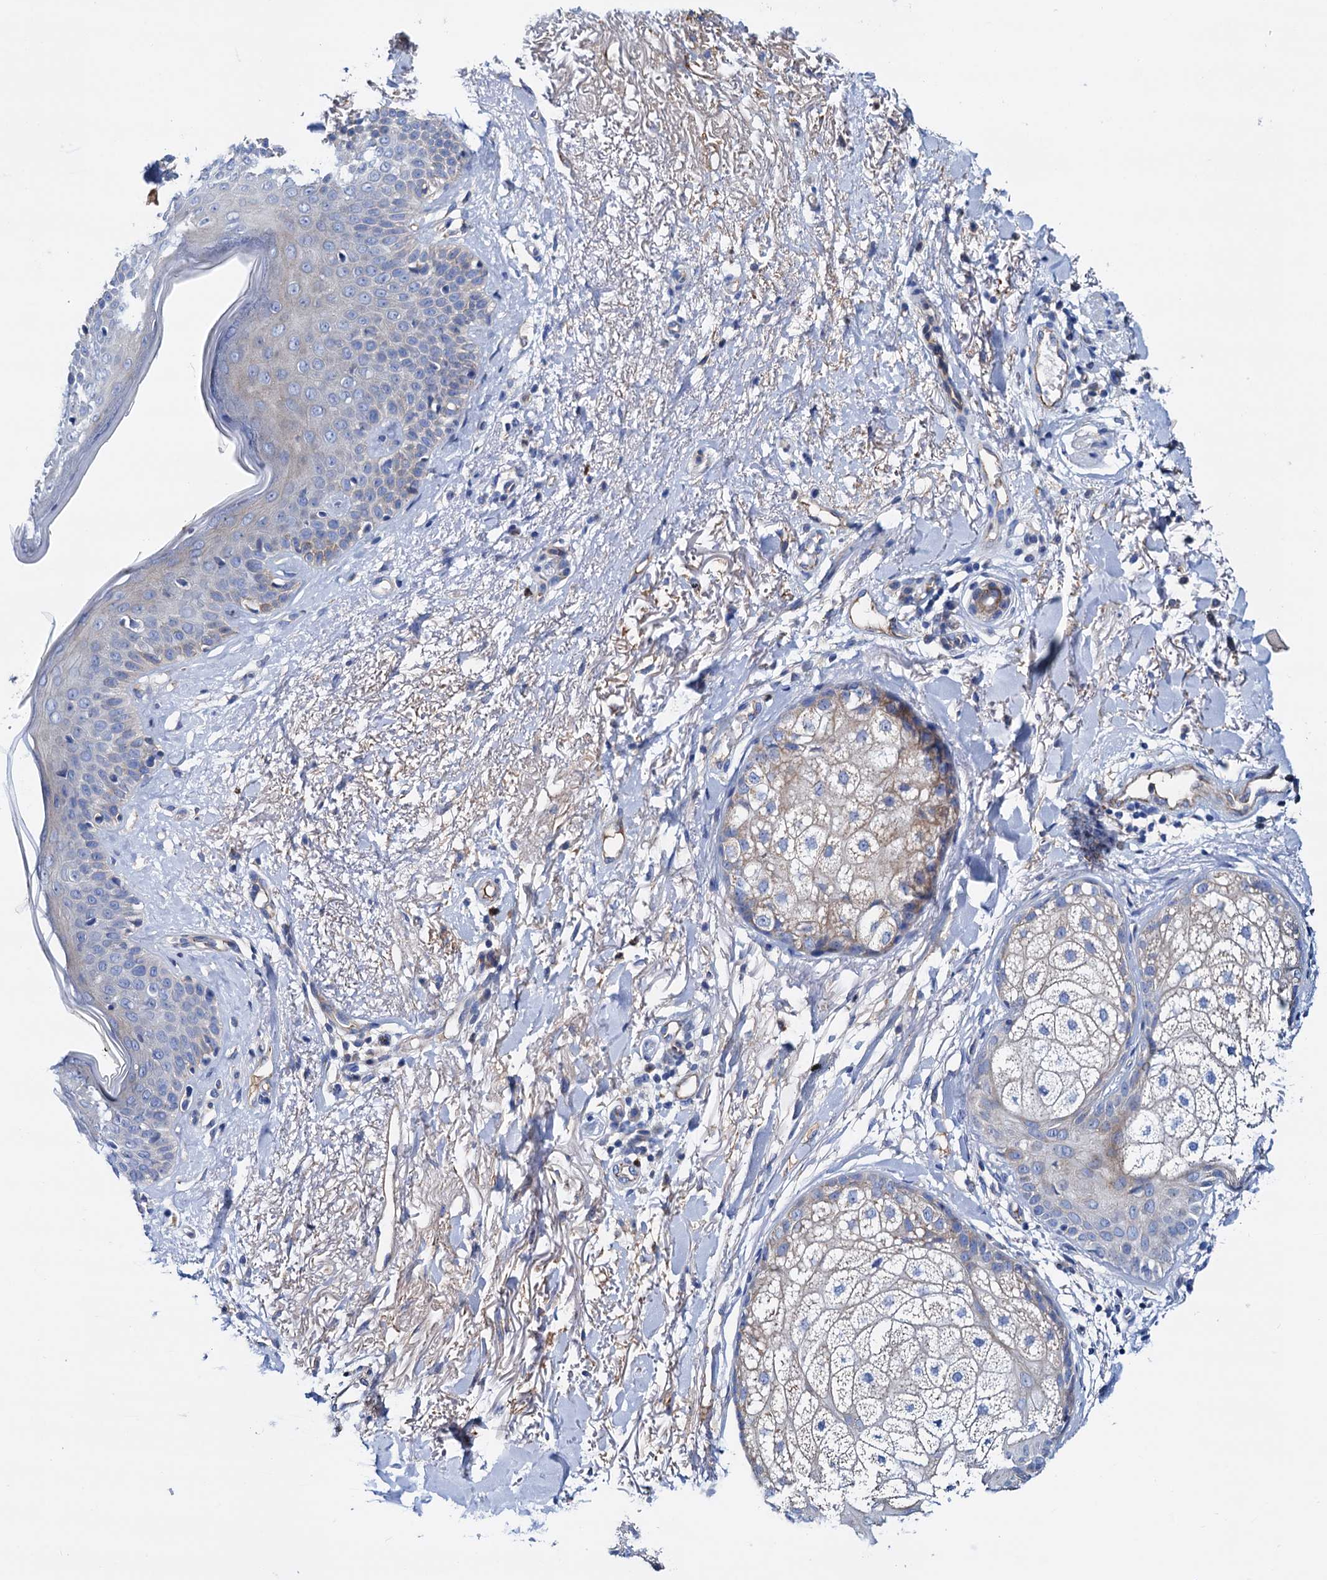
{"staining": {"intensity": "negative", "quantity": "none", "location": "none"}, "tissue": "skin cancer", "cell_type": "Tumor cells", "image_type": "cancer", "snomed": [{"axis": "morphology", "description": "Basal cell carcinoma"}, {"axis": "topography", "description": "Skin"}], "caption": "Protein analysis of basal cell carcinoma (skin) reveals no significant expression in tumor cells.", "gene": "RASSF9", "patient": {"sex": "male", "age": 85}}